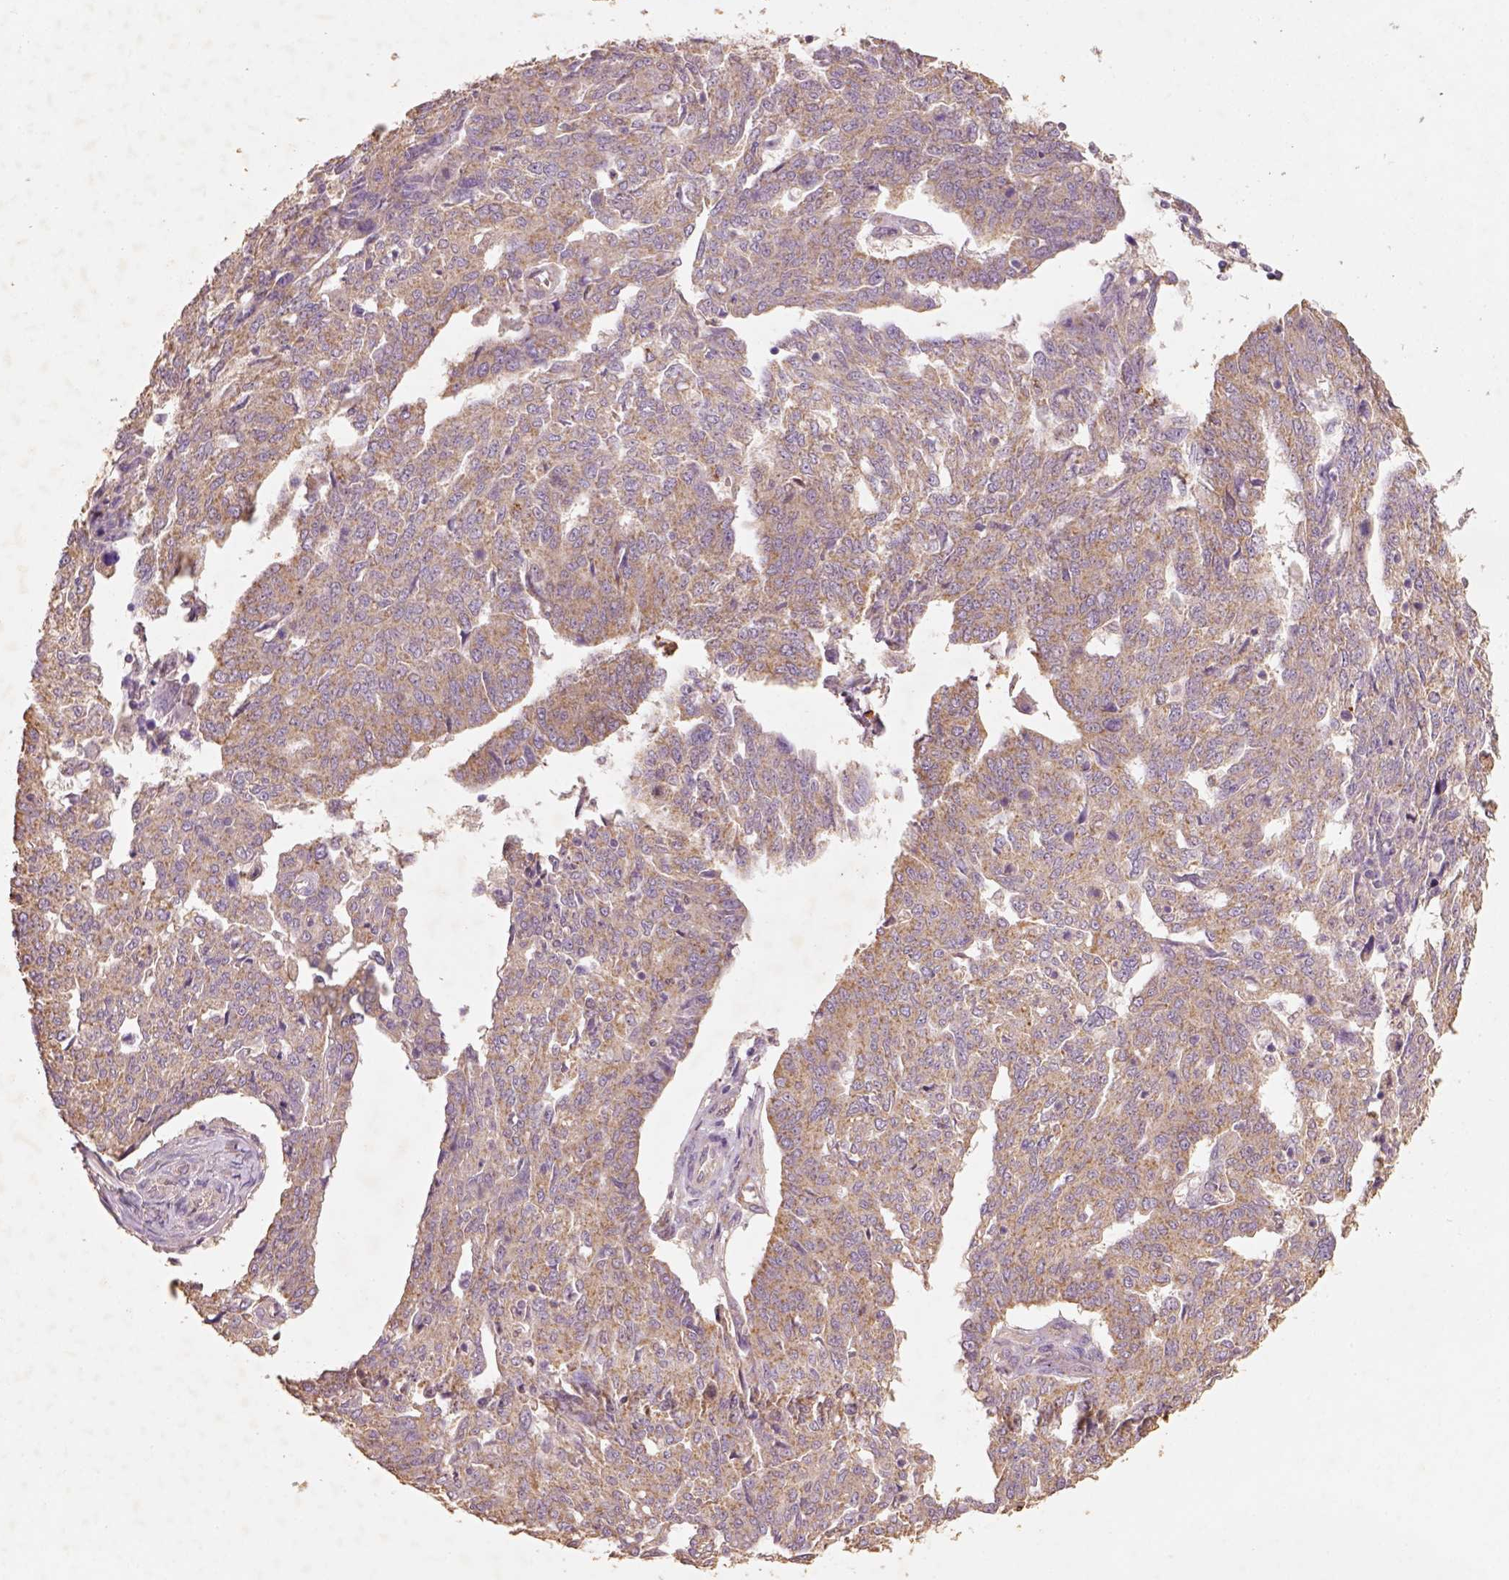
{"staining": {"intensity": "moderate", "quantity": ">75%", "location": "cytoplasmic/membranous"}, "tissue": "ovarian cancer", "cell_type": "Tumor cells", "image_type": "cancer", "snomed": [{"axis": "morphology", "description": "Cystadenocarcinoma, serous, NOS"}, {"axis": "topography", "description": "Ovary"}], "caption": "Protein staining of ovarian cancer tissue shows moderate cytoplasmic/membranous positivity in approximately >75% of tumor cells.", "gene": "AP2B1", "patient": {"sex": "female", "age": 67}}